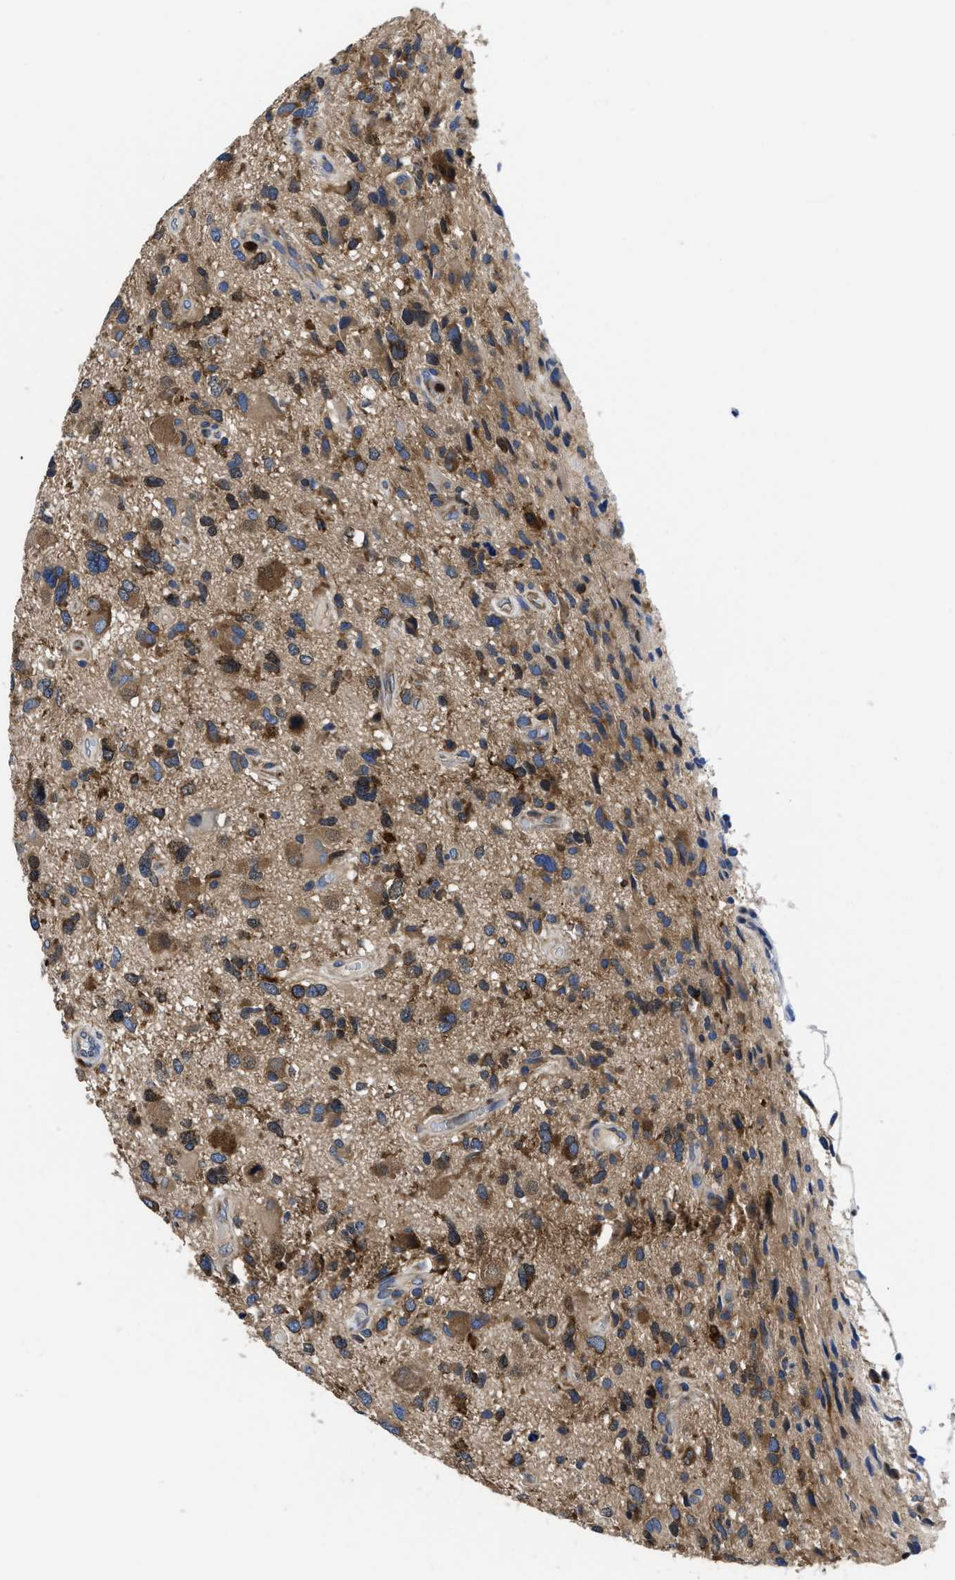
{"staining": {"intensity": "strong", "quantity": ">75%", "location": "cytoplasmic/membranous"}, "tissue": "glioma", "cell_type": "Tumor cells", "image_type": "cancer", "snomed": [{"axis": "morphology", "description": "Glioma, malignant, High grade"}, {"axis": "topography", "description": "Brain"}], "caption": "Immunohistochemical staining of glioma displays strong cytoplasmic/membranous protein expression in approximately >75% of tumor cells.", "gene": "YARS1", "patient": {"sex": "male", "age": 33}}